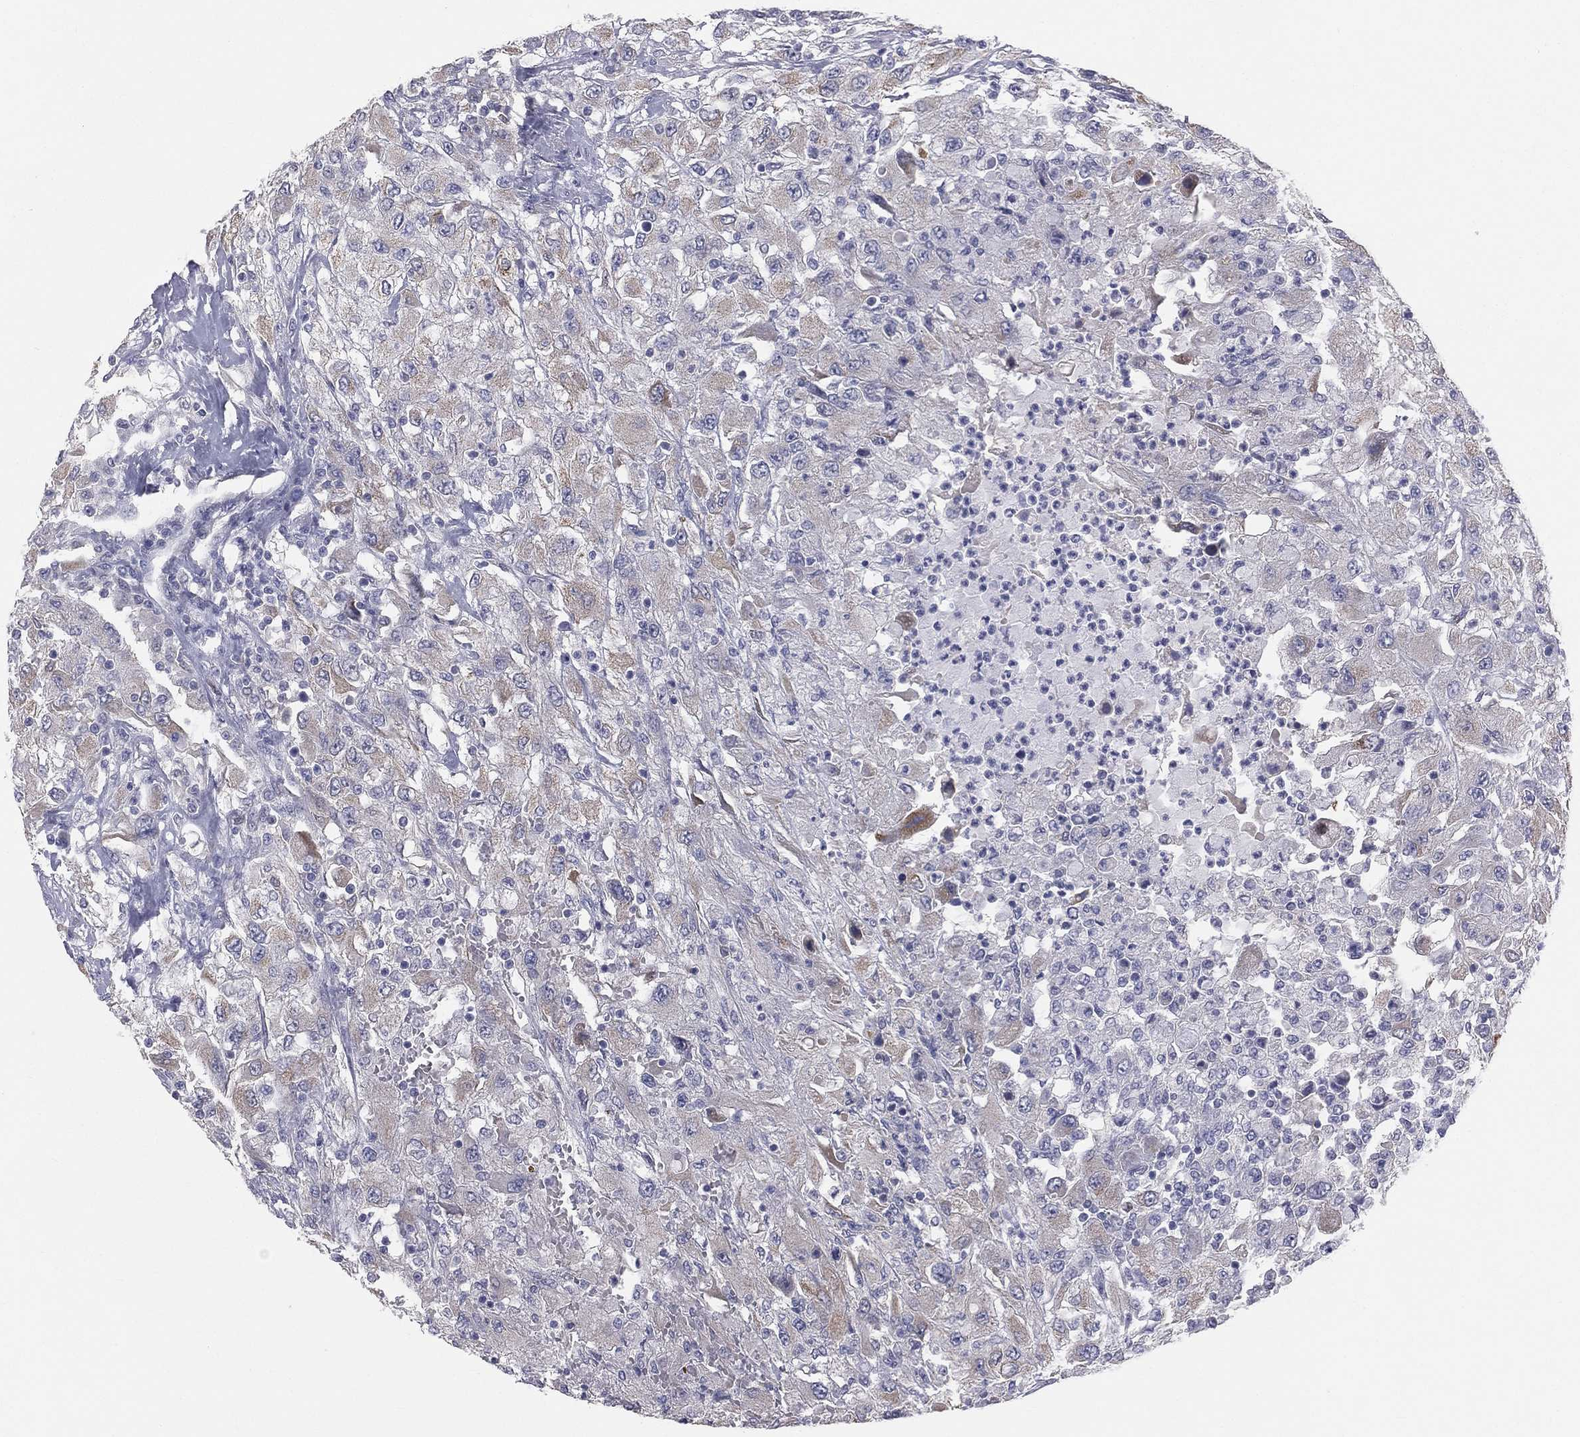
{"staining": {"intensity": "weak", "quantity": "25%-75%", "location": "cytoplasmic/membranous"}, "tissue": "renal cancer", "cell_type": "Tumor cells", "image_type": "cancer", "snomed": [{"axis": "morphology", "description": "Adenocarcinoma, NOS"}, {"axis": "topography", "description": "Kidney"}], "caption": "Renal cancer (adenocarcinoma) stained for a protein displays weak cytoplasmic/membranous positivity in tumor cells.", "gene": "DMKN", "patient": {"sex": "female", "age": 67}}